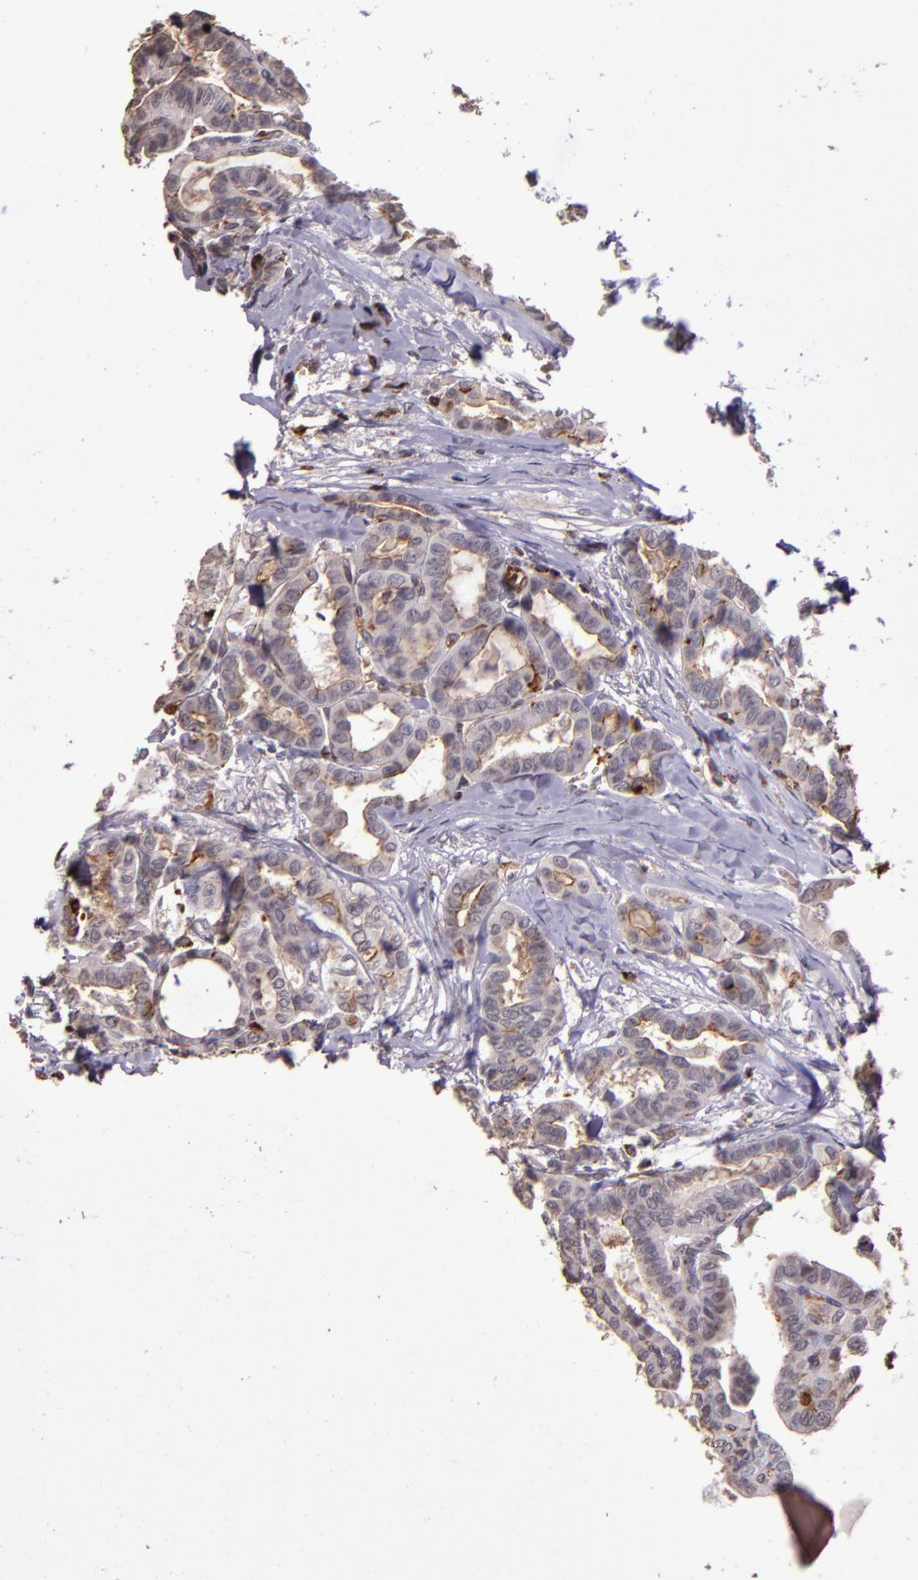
{"staining": {"intensity": "weak", "quantity": "<25%", "location": "cytoplasmic/membranous"}, "tissue": "thyroid cancer", "cell_type": "Tumor cells", "image_type": "cancer", "snomed": [{"axis": "morphology", "description": "Carcinoma, NOS"}, {"axis": "topography", "description": "Thyroid gland"}], "caption": "Immunohistochemistry (IHC) histopathology image of human thyroid carcinoma stained for a protein (brown), which reveals no staining in tumor cells.", "gene": "SLC2A3", "patient": {"sex": "female", "age": 91}}